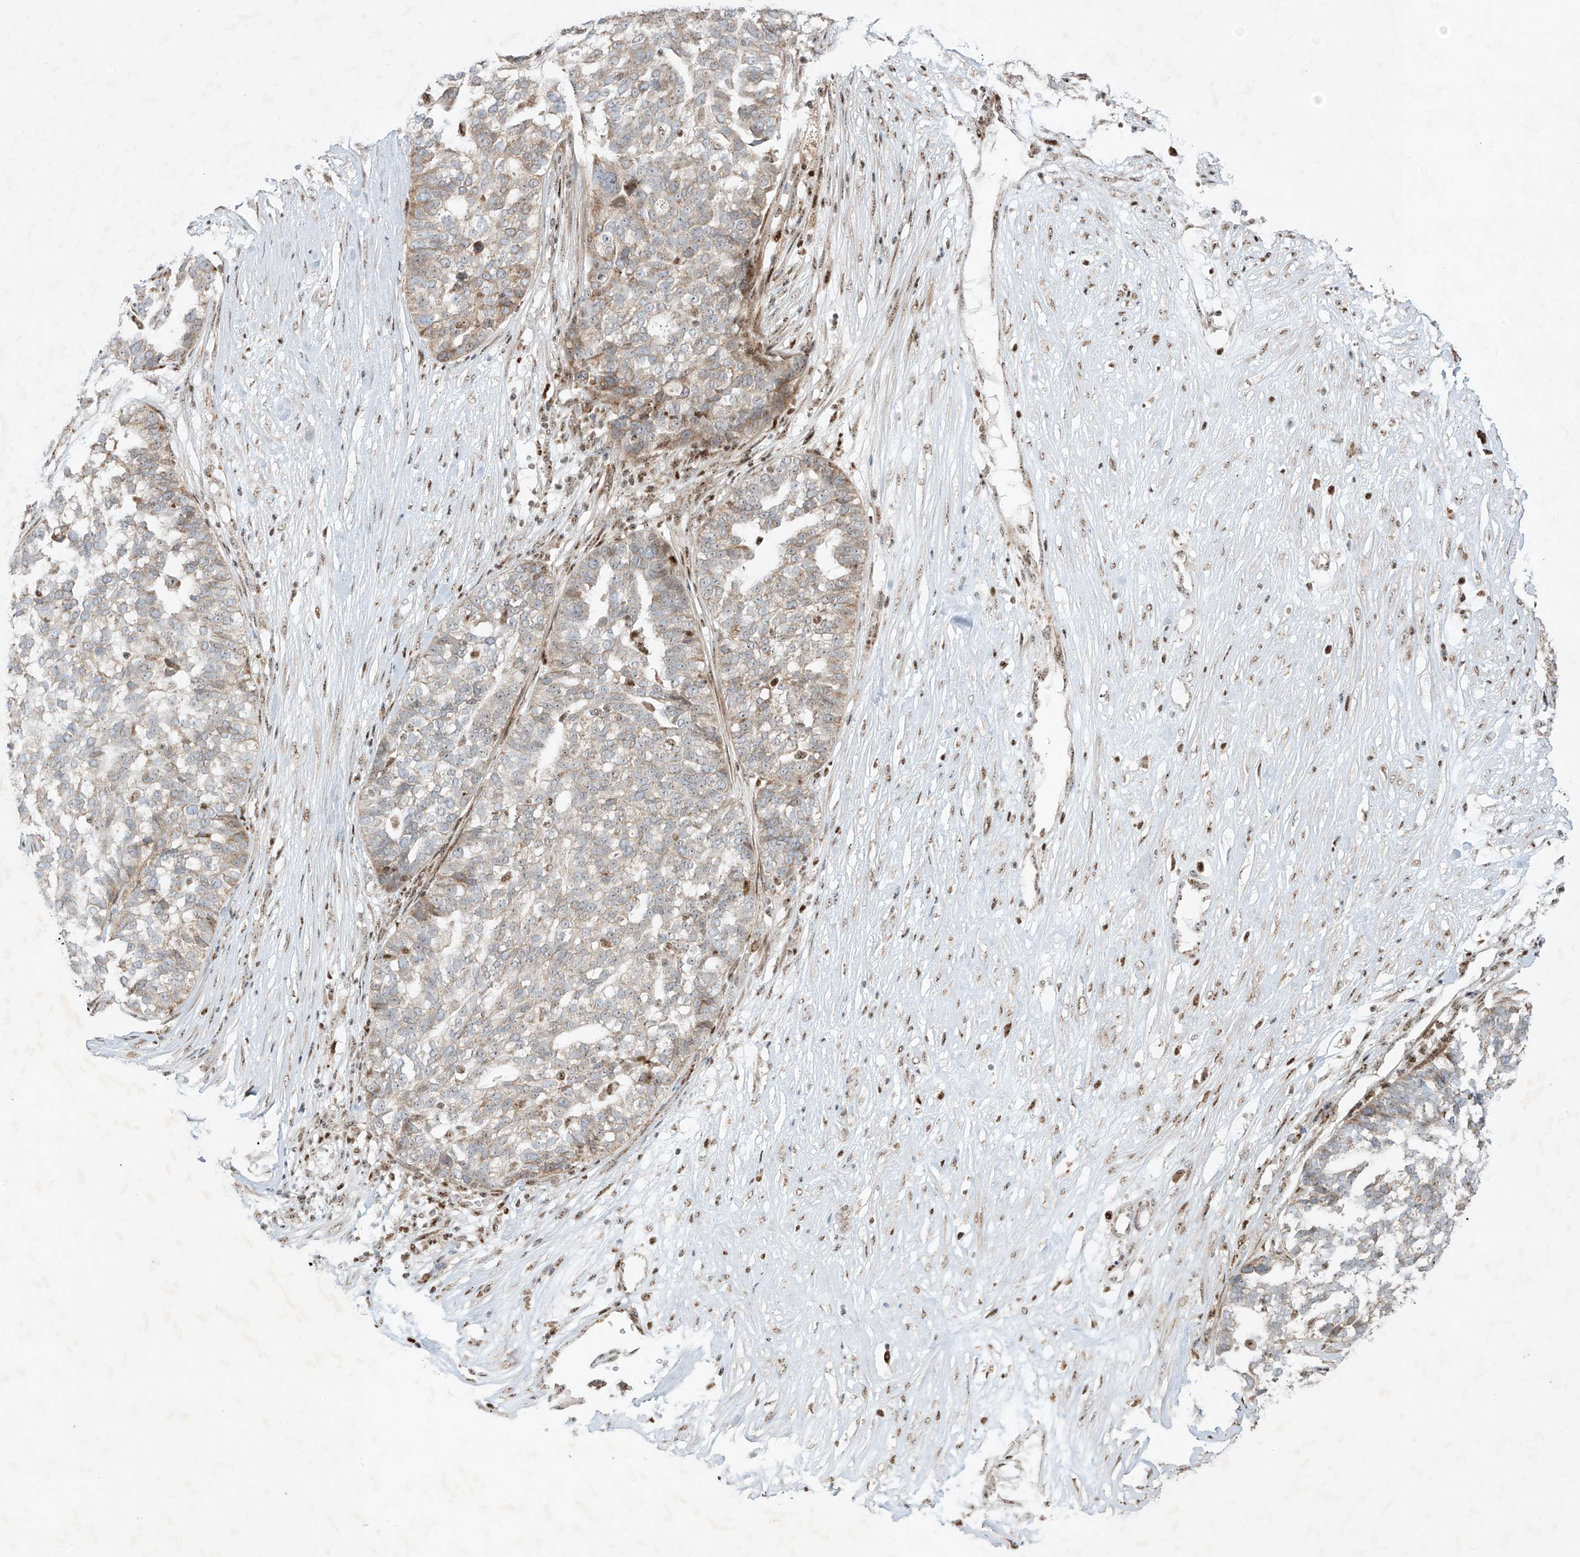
{"staining": {"intensity": "moderate", "quantity": "25%-75%", "location": "cytoplasmic/membranous,nuclear"}, "tissue": "ovarian cancer", "cell_type": "Tumor cells", "image_type": "cancer", "snomed": [{"axis": "morphology", "description": "Cystadenocarcinoma, serous, NOS"}, {"axis": "topography", "description": "Ovary"}], "caption": "Moderate cytoplasmic/membranous and nuclear positivity for a protein is seen in about 25%-75% of tumor cells of serous cystadenocarcinoma (ovarian) using IHC.", "gene": "ZBTB8A", "patient": {"sex": "female", "age": 59}}